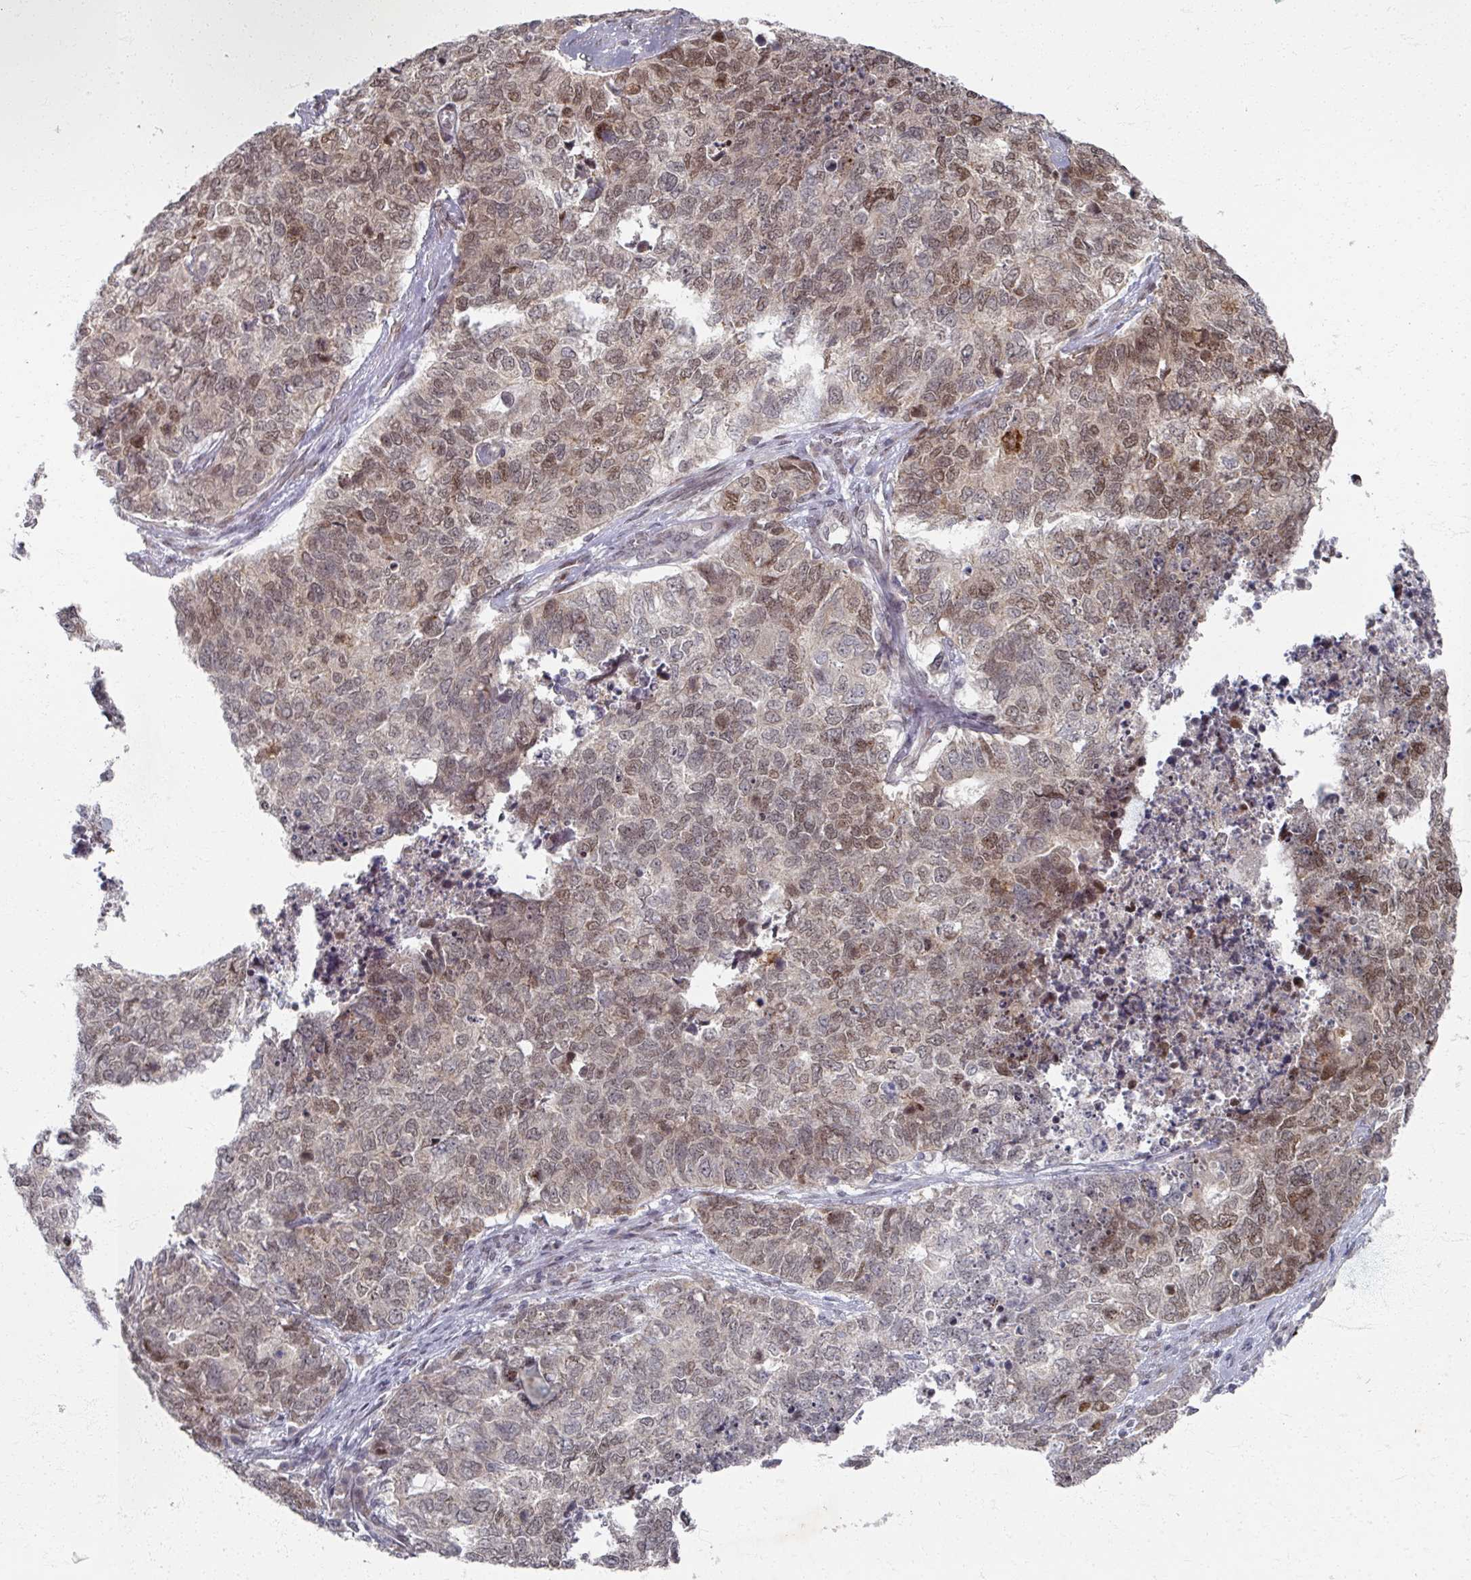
{"staining": {"intensity": "moderate", "quantity": ">75%", "location": "nuclear"}, "tissue": "cervical cancer", "cell_type": "Tumor cells", "image_type": "cancer", "snomed": [{"axis": "morphology", "description": "Squamous cell carcinoma, NOS"}, {"axis": "topography", "description": "Cervix"}], "caption": "Human cervical cancer (squamous cell carcinoma) stained with a protein marker exhibits moderate staining in tumor cells.", "gene": "PSKH1", "patient": {"sex": "female", "age": 63}}